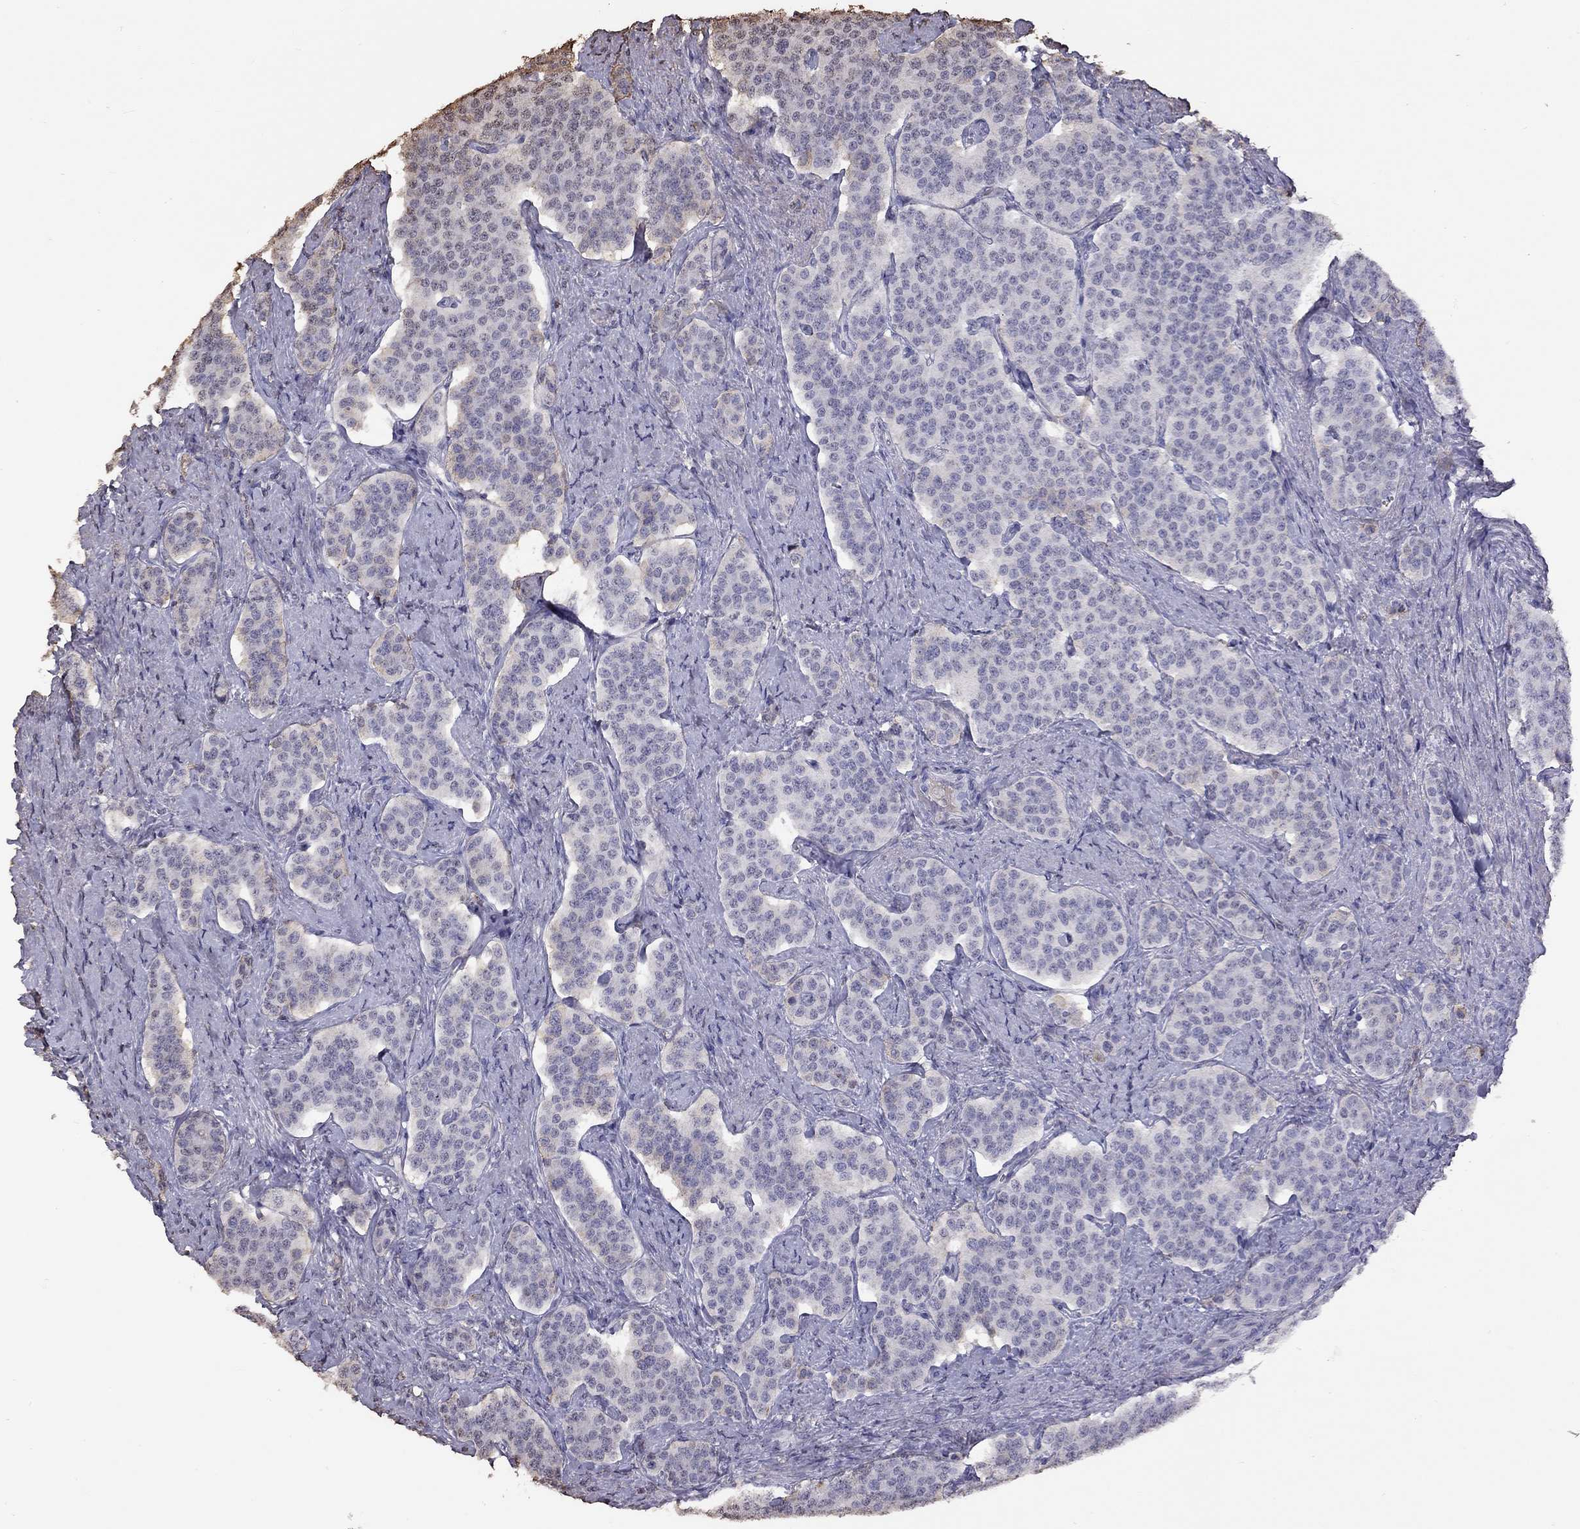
{"staining": {"intensity": "moderate", "quantity": "<25%", "location": "cytoplasmic/membranous"}, "tissue": "carcinoid", "cell_type": "Tumor cells", "image_type": "cancer", "snomed": [{"axis": "morphology", "description": "Carcinoid, malignant, NOS"}, {"axis": "topography", "description": "Small intestine"}], "caption": "An immunohistochemistry micrograph of tumor tissue is shown. Protein staining in brown highlights moderate cytoplasmic/membranous positivity in malignant carcinoid within tumor cells.", "gene": "SUN3", "patient": {"sex": "female", "age": 58}}